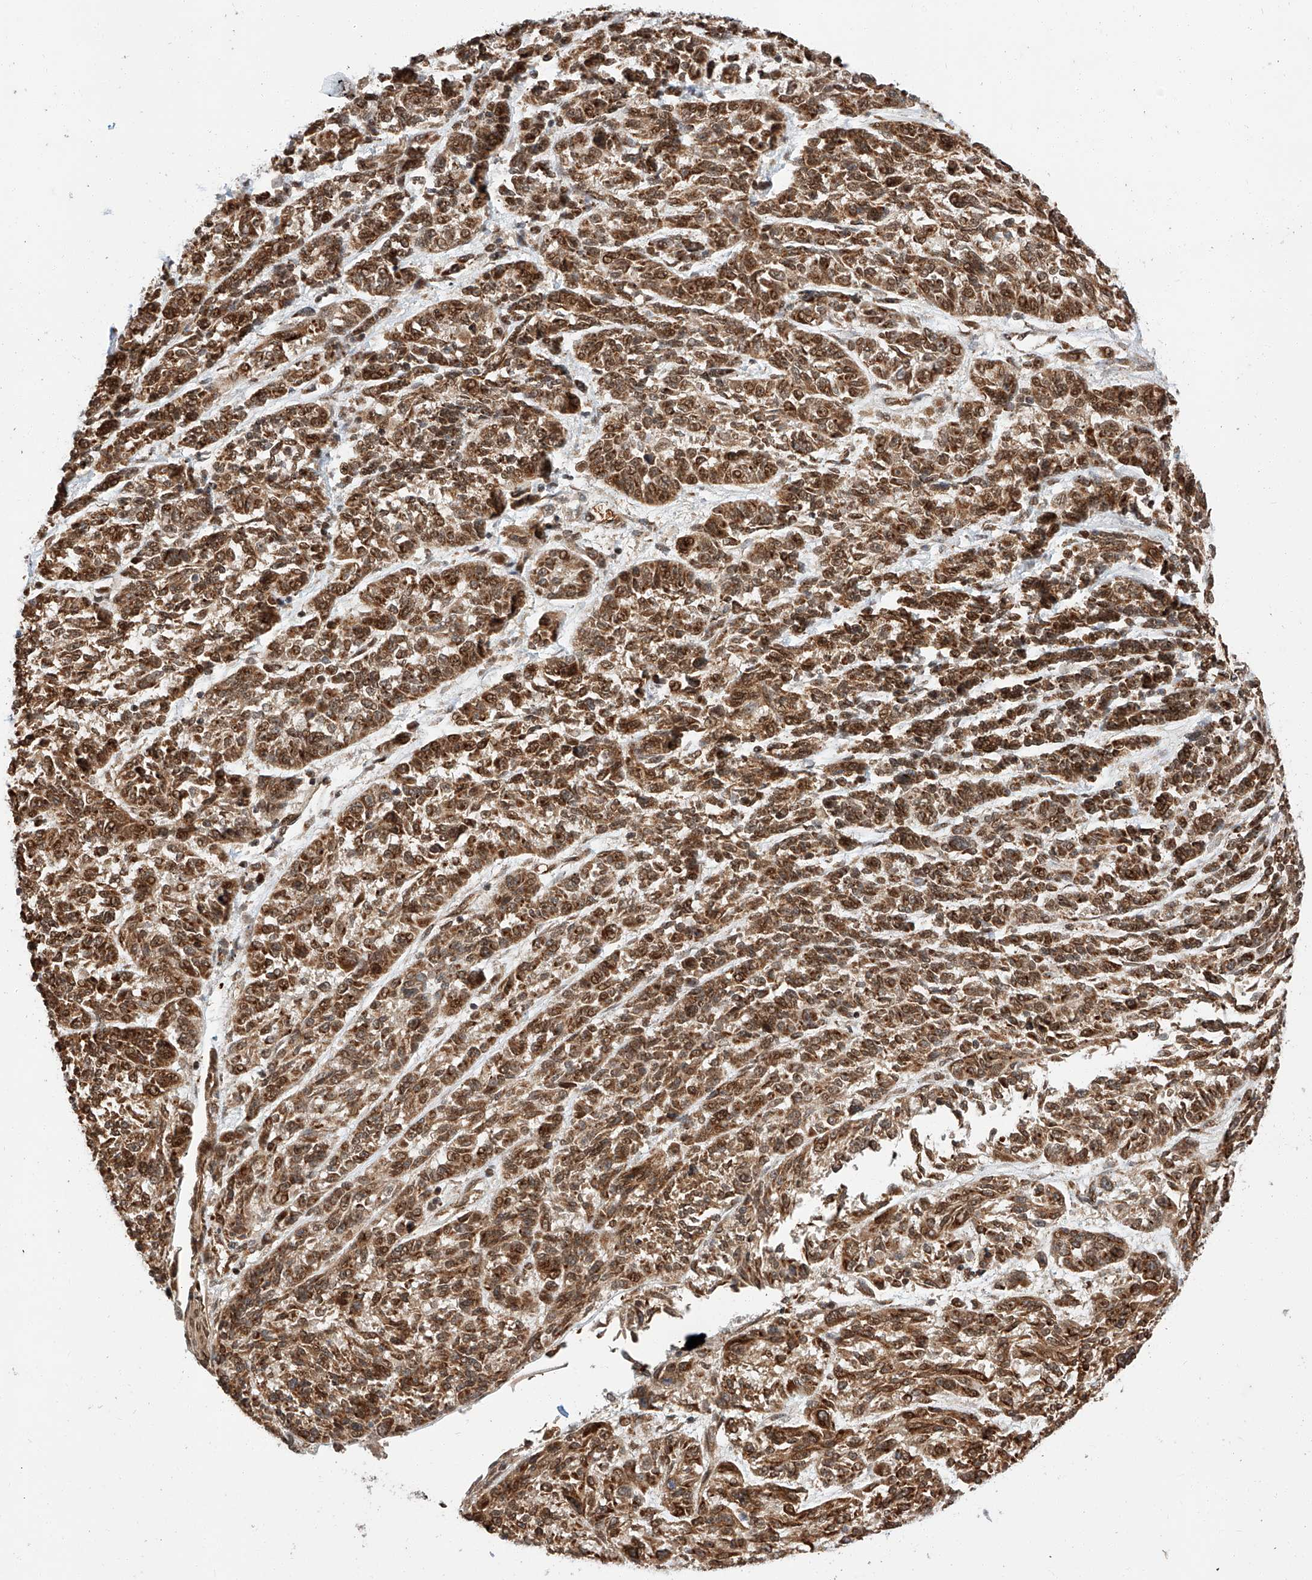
{"staining": {"intensity": "moderate", "quantity": ">75%", "location": "cytoplasmic/membranous,nuclear"}, "tissue": "melanoma", "cell_type": "Tumor cells", "image_type": "cancer", "snomed": [{"axis": "morphology", "description": "Malignant melanoma, NOS"}, {"axis": "topography", "description": "Skin"}], "caption": "This histopathology image exhibits malignant melanoma stained with immunohistochemistry to label a protein in brown. The cytoplasmic/membranous and nuclear of tumor cells show moderate positivity for the protein. Nuclei are counter-stained blue.", "gene": "THTPA", "patient": {"sex": "male", "age": 53}}